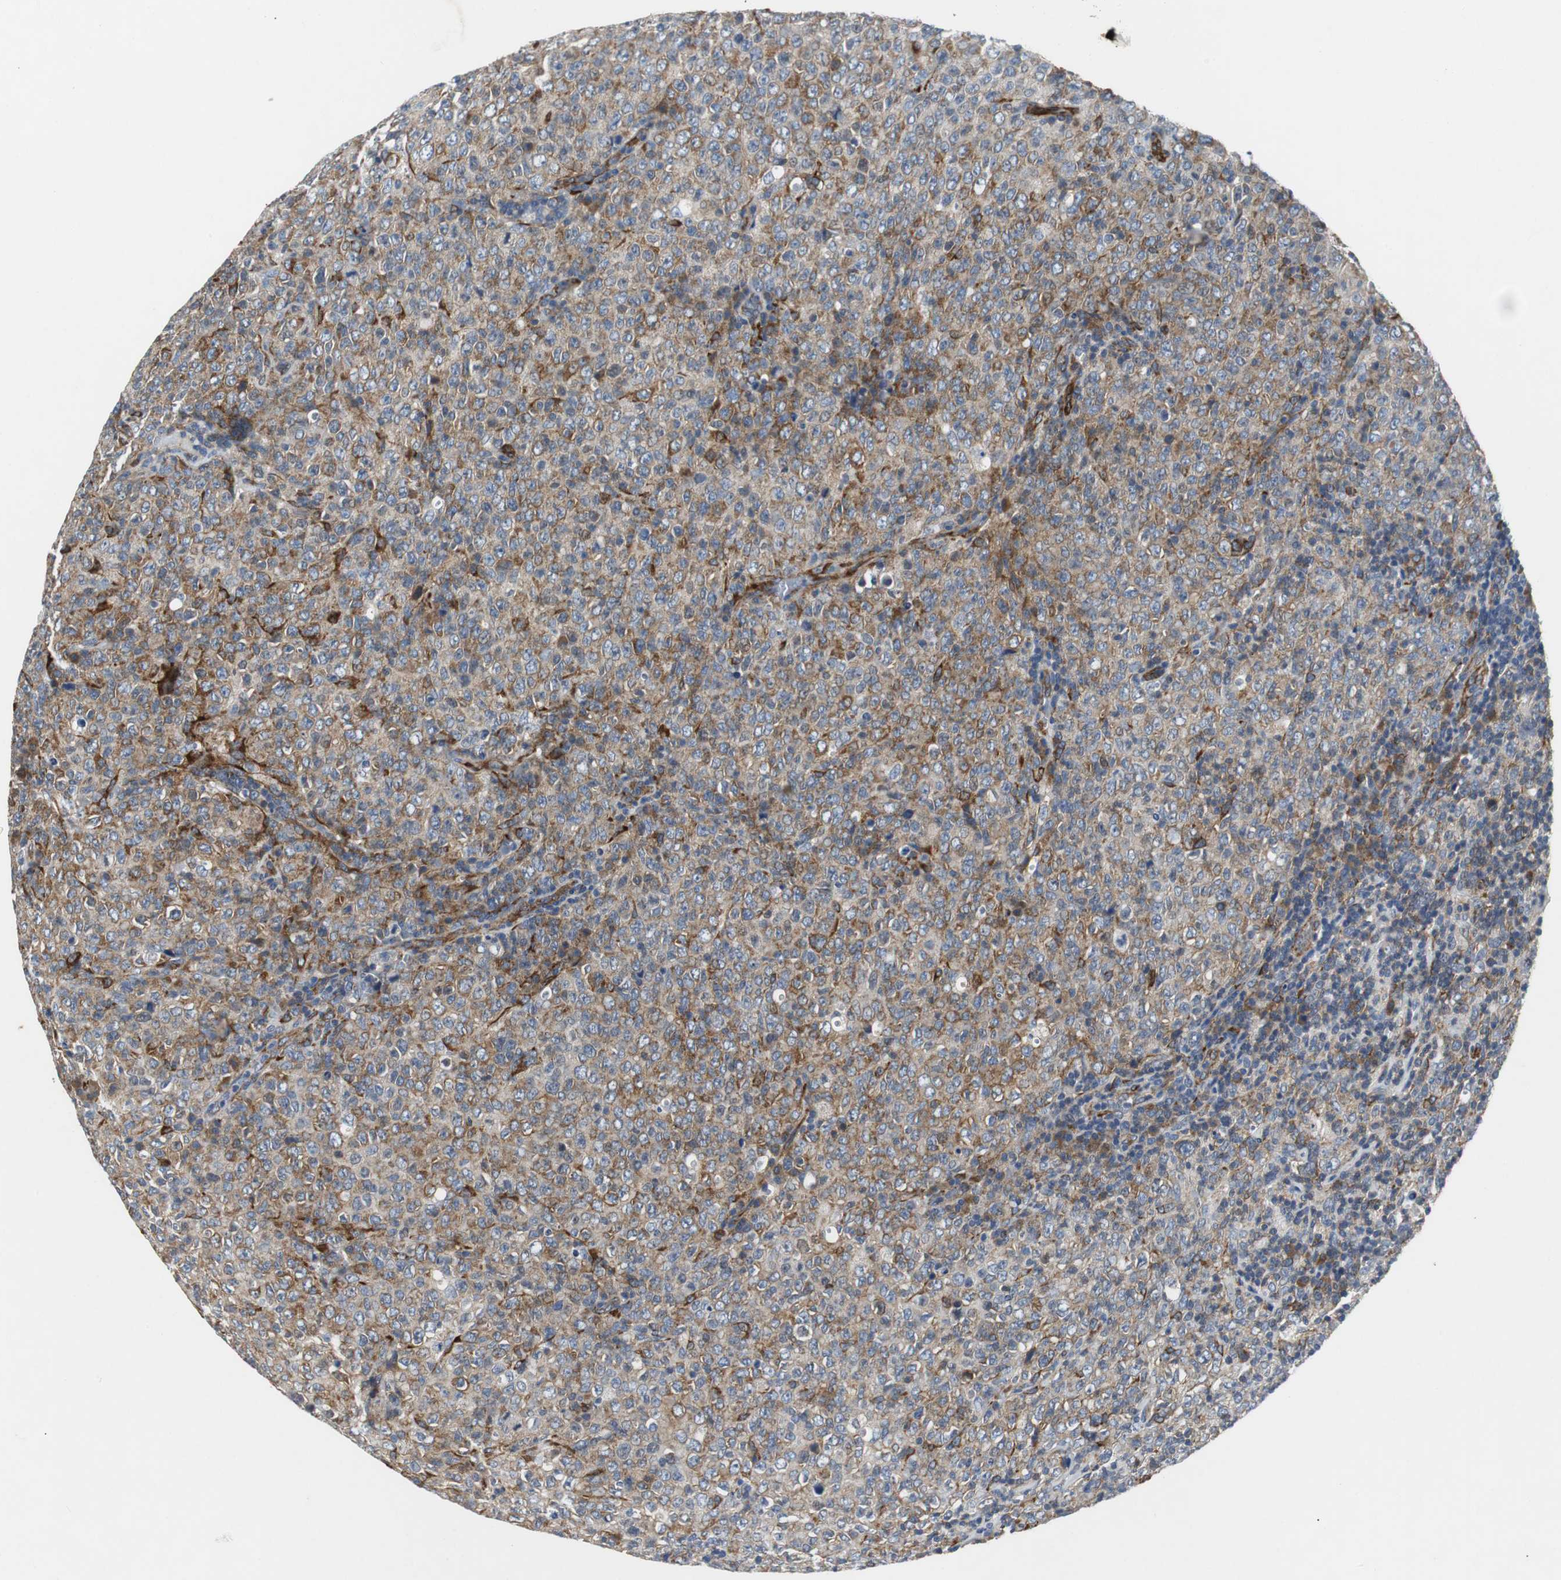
{"staining": {"intensity": "moderate", "quantity": ">75%", "location": "cytoplasmic/membranous"}, "tissue": "lymphoma", "cell_type": "Tumor cells", "image_type": "cancer", "snomed": [{"axis": "morphology", "description": "Malignant lymphoma, non-Hodgkin's type, High grade"}, {"axis": "topography", "description": "Tonsil"}], "caption": "A histopathology image of lymphoma stained for a protein shows moderate cytoplasmic/membranous brown staining in tumor cells. (DAB (3,3'-diaminobenzidine) = brown stain, brightfield microscopy at high magnification).", "gene": "ISCU", "patient": {"sex": "female", "age": 36}}